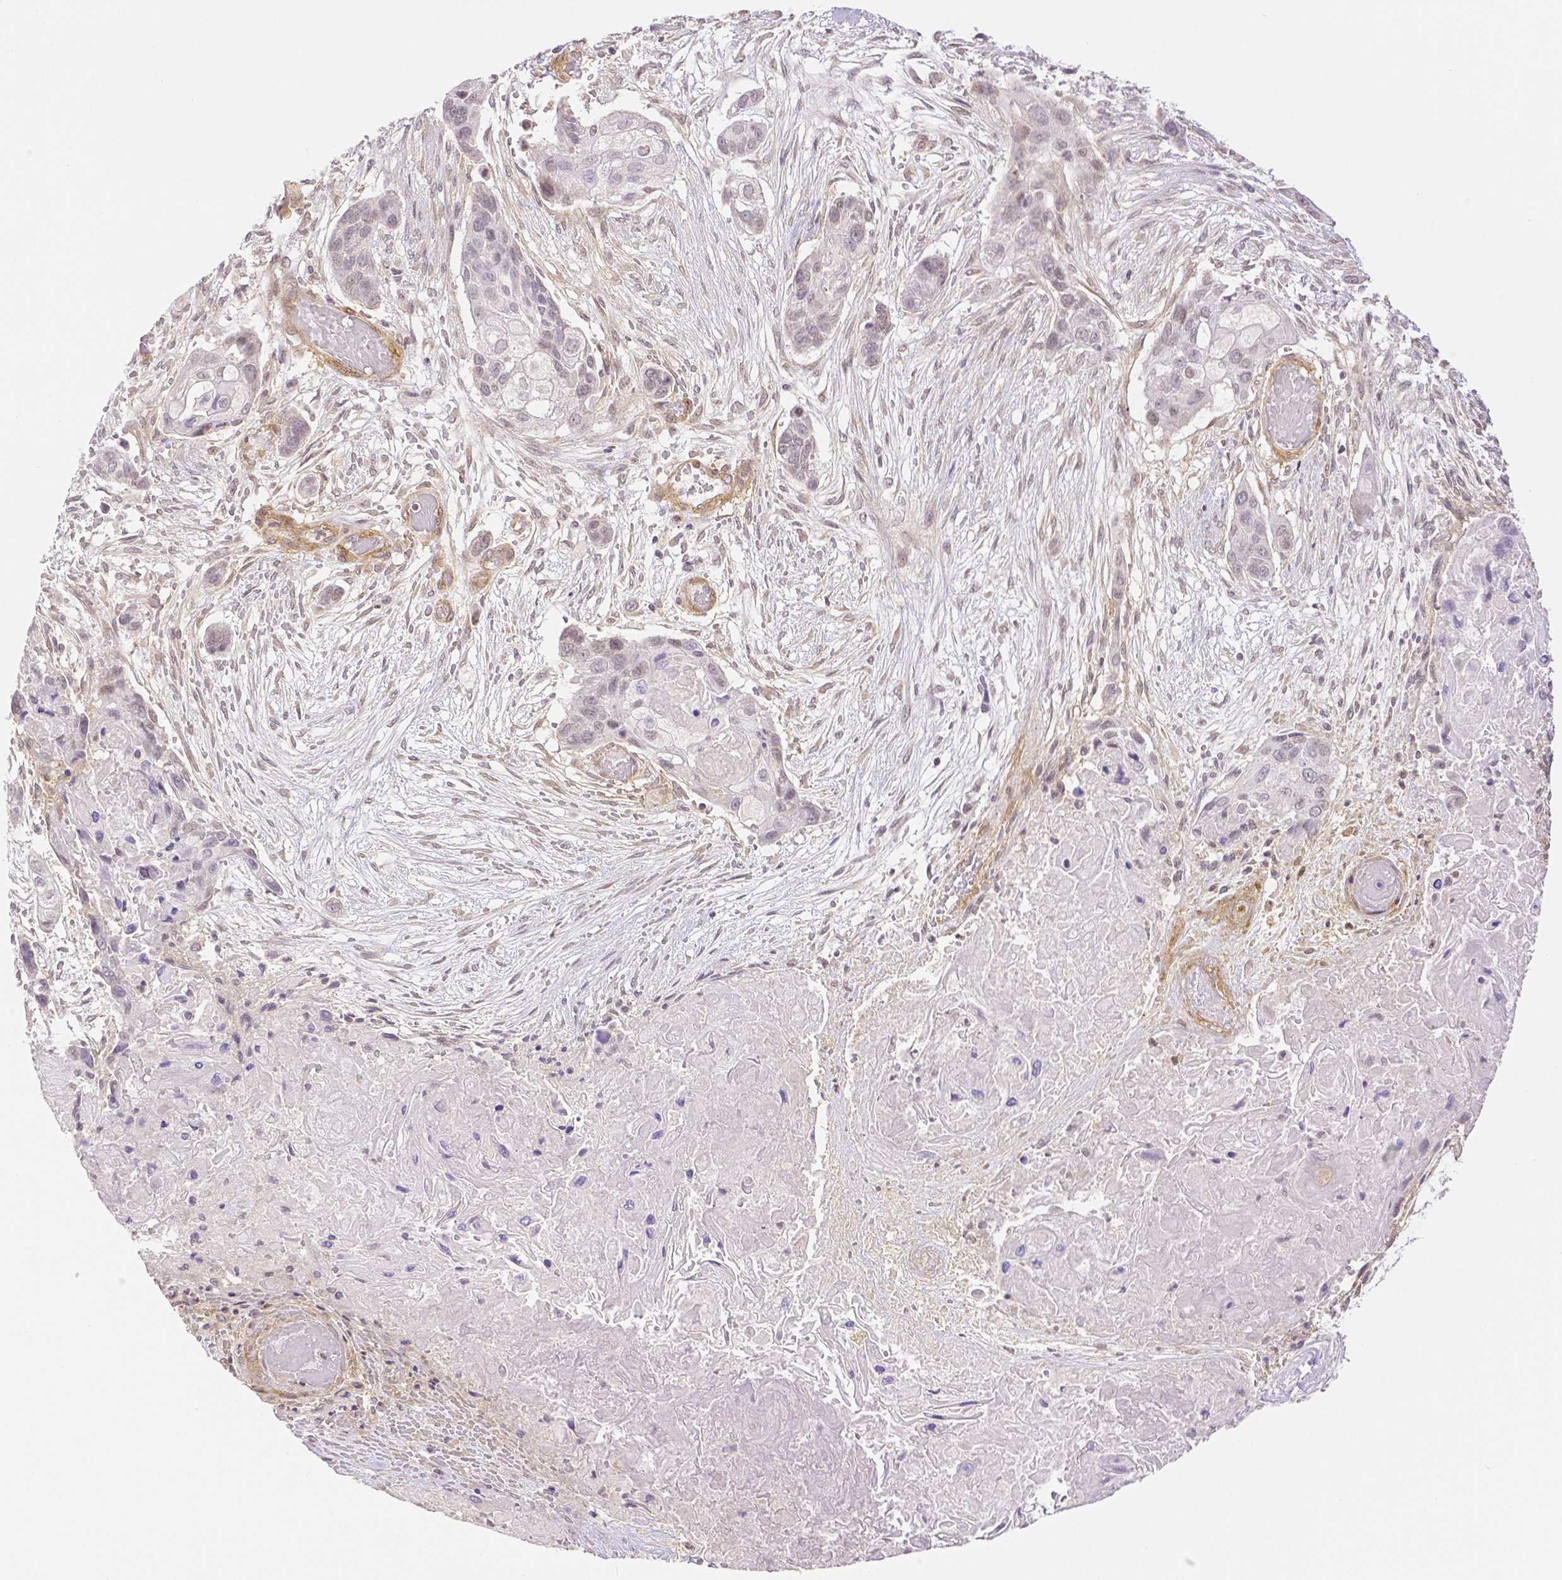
{"staining": {"intensity": "negative", "quantity": "none", "location": "none"}, "tissue": "lung cancer", "cell_type": "Tumor cells", "image_type": "cancer", "snomed": [{"axis": "morphology", "description": "Squamous cell carcinoma, NOS"}, {"axis": "topography", "description": "Lung"}], "caption": "DAB (3,3'-diaminobenzidine) immunohistochemical staining of lung cancer displays no significant staining in tumor cells.", "gene": "THY1", "patient": {"sex": "male", "age": 69}}